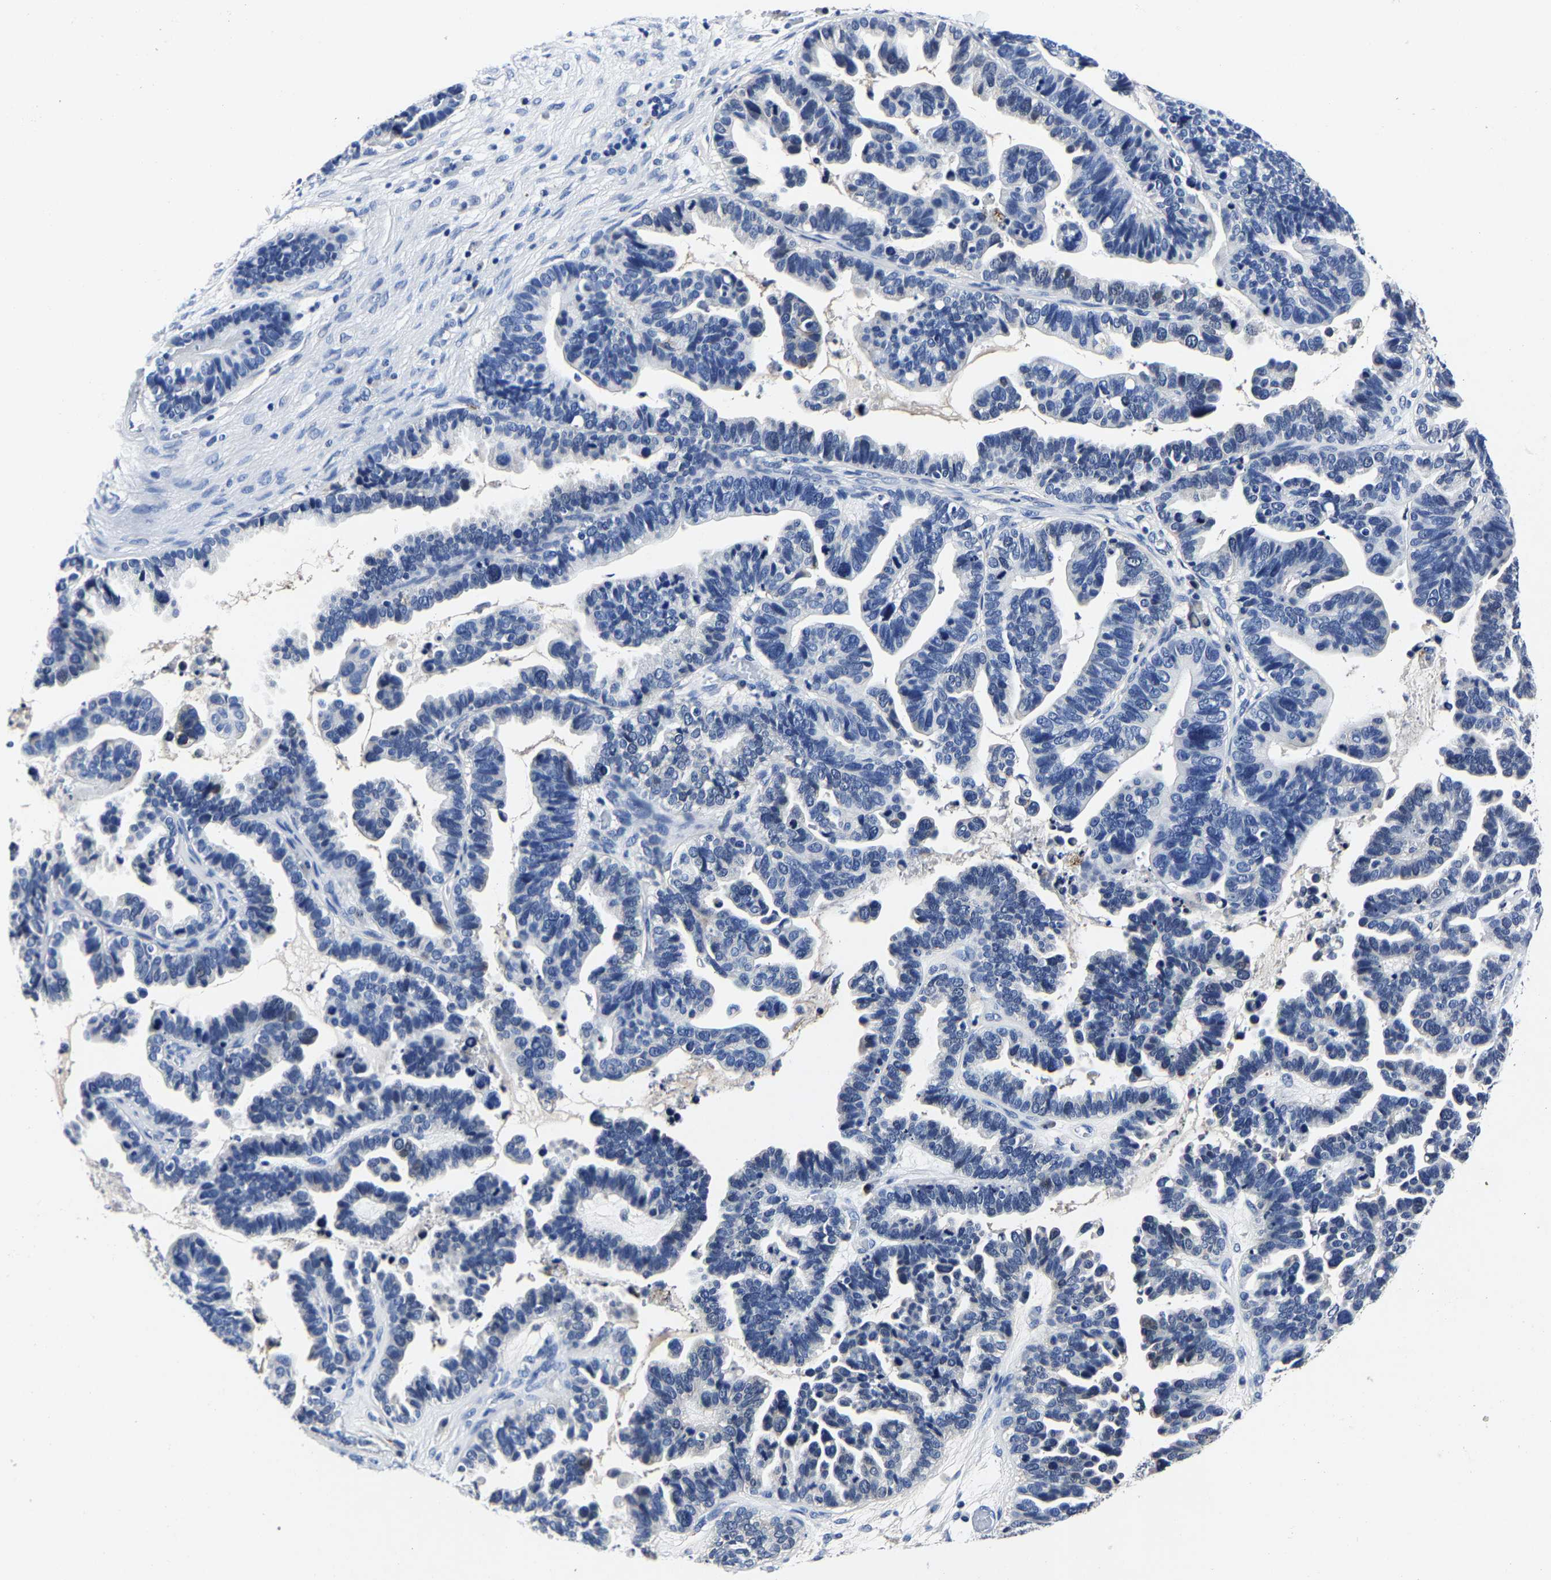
{"staining": {"intensity": "negative", "quantity": "none", "location": "none"}, "tissue": "ovarian cancer", "cell_type": "Tumor cells", "image_type": "cancer", "snomed": [{"axis": "morphology", "description": "Cystadenocarcinoma, serous, NOS"}, {"axis": "topography", "description": "Ovary"}], "caption": "Tumor cells are negative for protein expression in human ovarian cancer. The staining is performed using DAB brown chromogen with nuclei counter-stained in using hematoxylin.", "gene": "PSPH", "patient": {"sex": "female", "age": 56}}